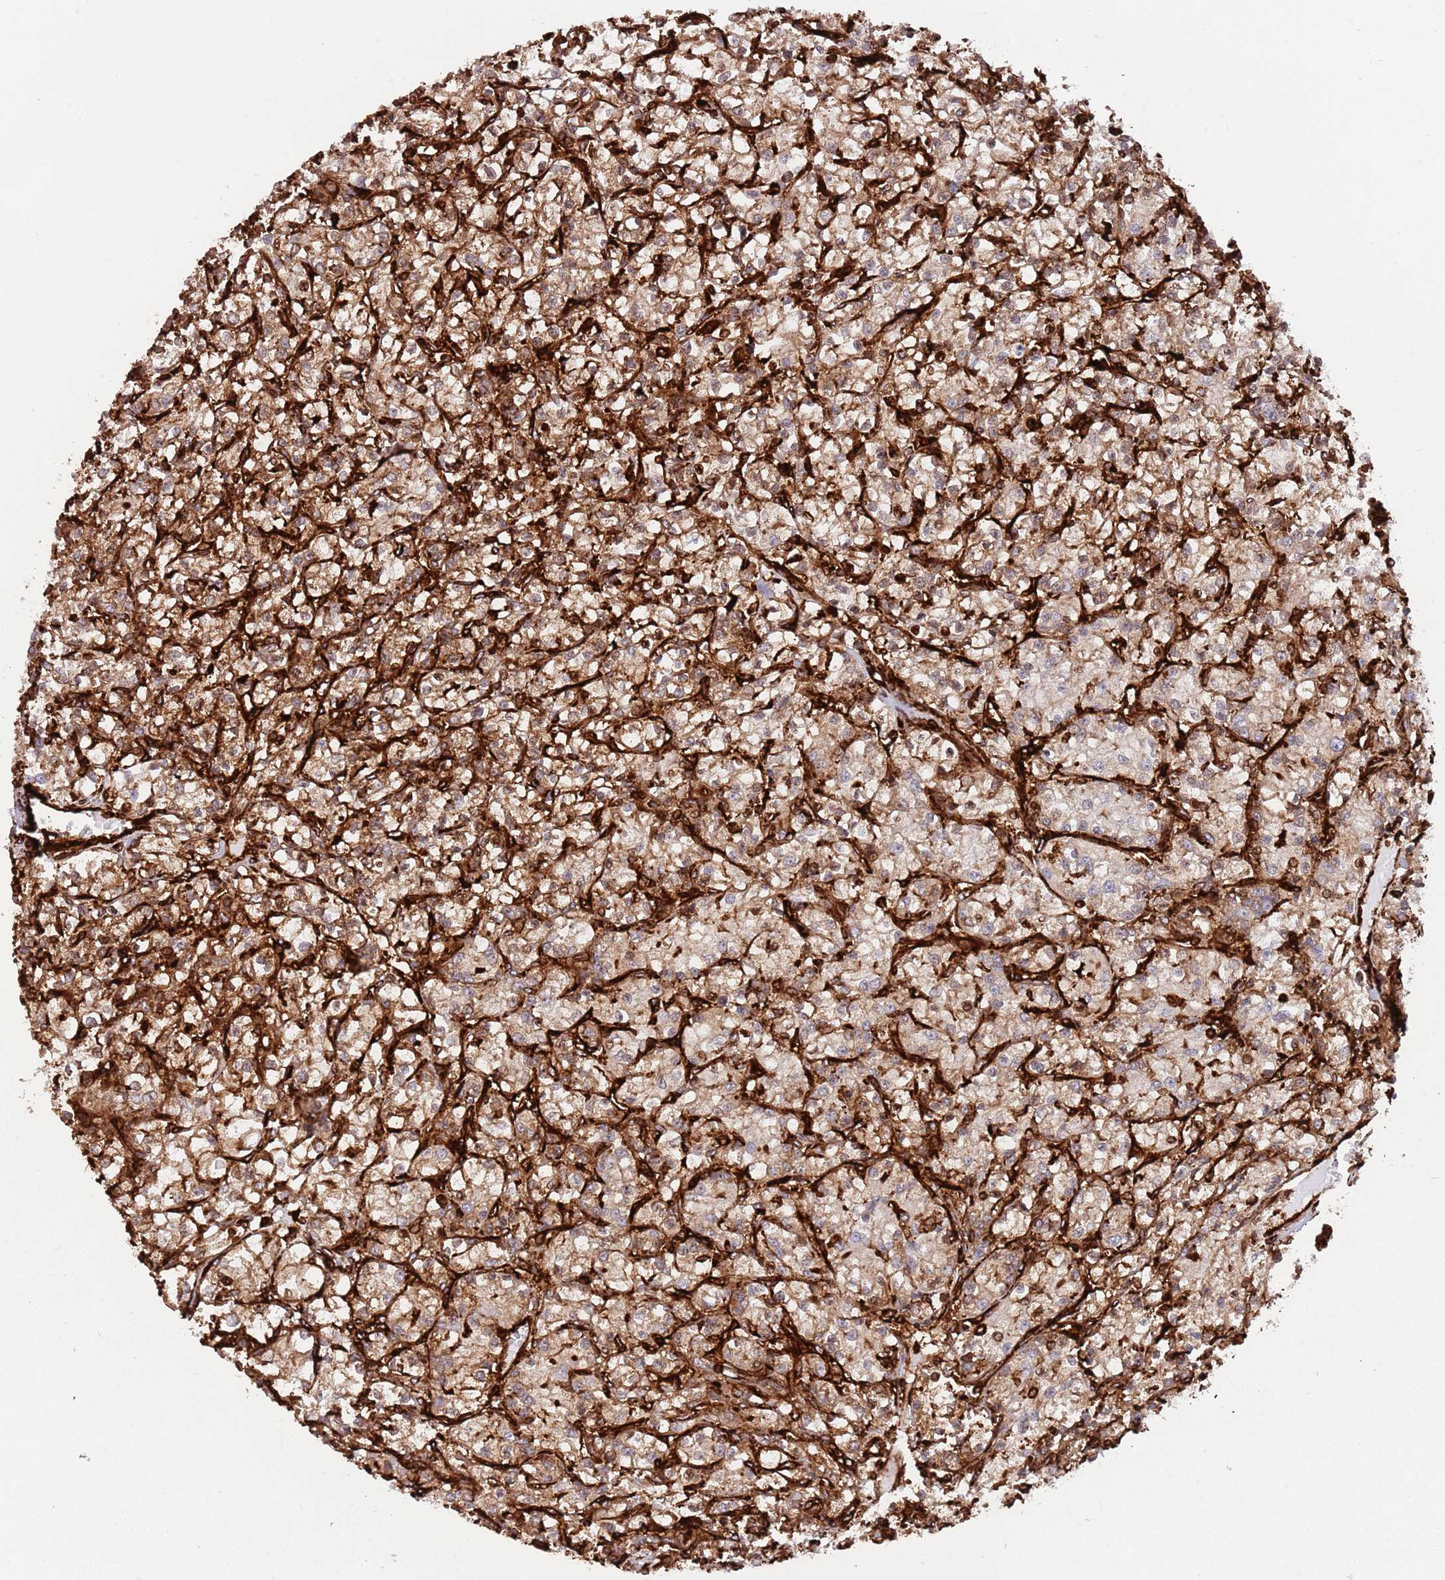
{"staining": {"intensity": "moderate", "quantity": ">75%", "location": "cytoplasmic/membranous"}, "tissue": "renal cancer", "cell_type": "Tumor cells", "image_type": "cancer", "snomed": [{"axis": "morphology", "description": "Adenocarcinoma, NOS"}, {"axis": "topography", "description": "Kidney"}], "caption": "Renal cancer (adenocarcinoma) was stained to show a protein in brown. There is medium levels of moderate cytoplasmic/membranous staining in about >75% of tumor cells. (brown staining indicates protein expression, while blue staining denotes nuclei).", "gene": "KBTBD7", "patient": {"sex": "female", "age": 59}}